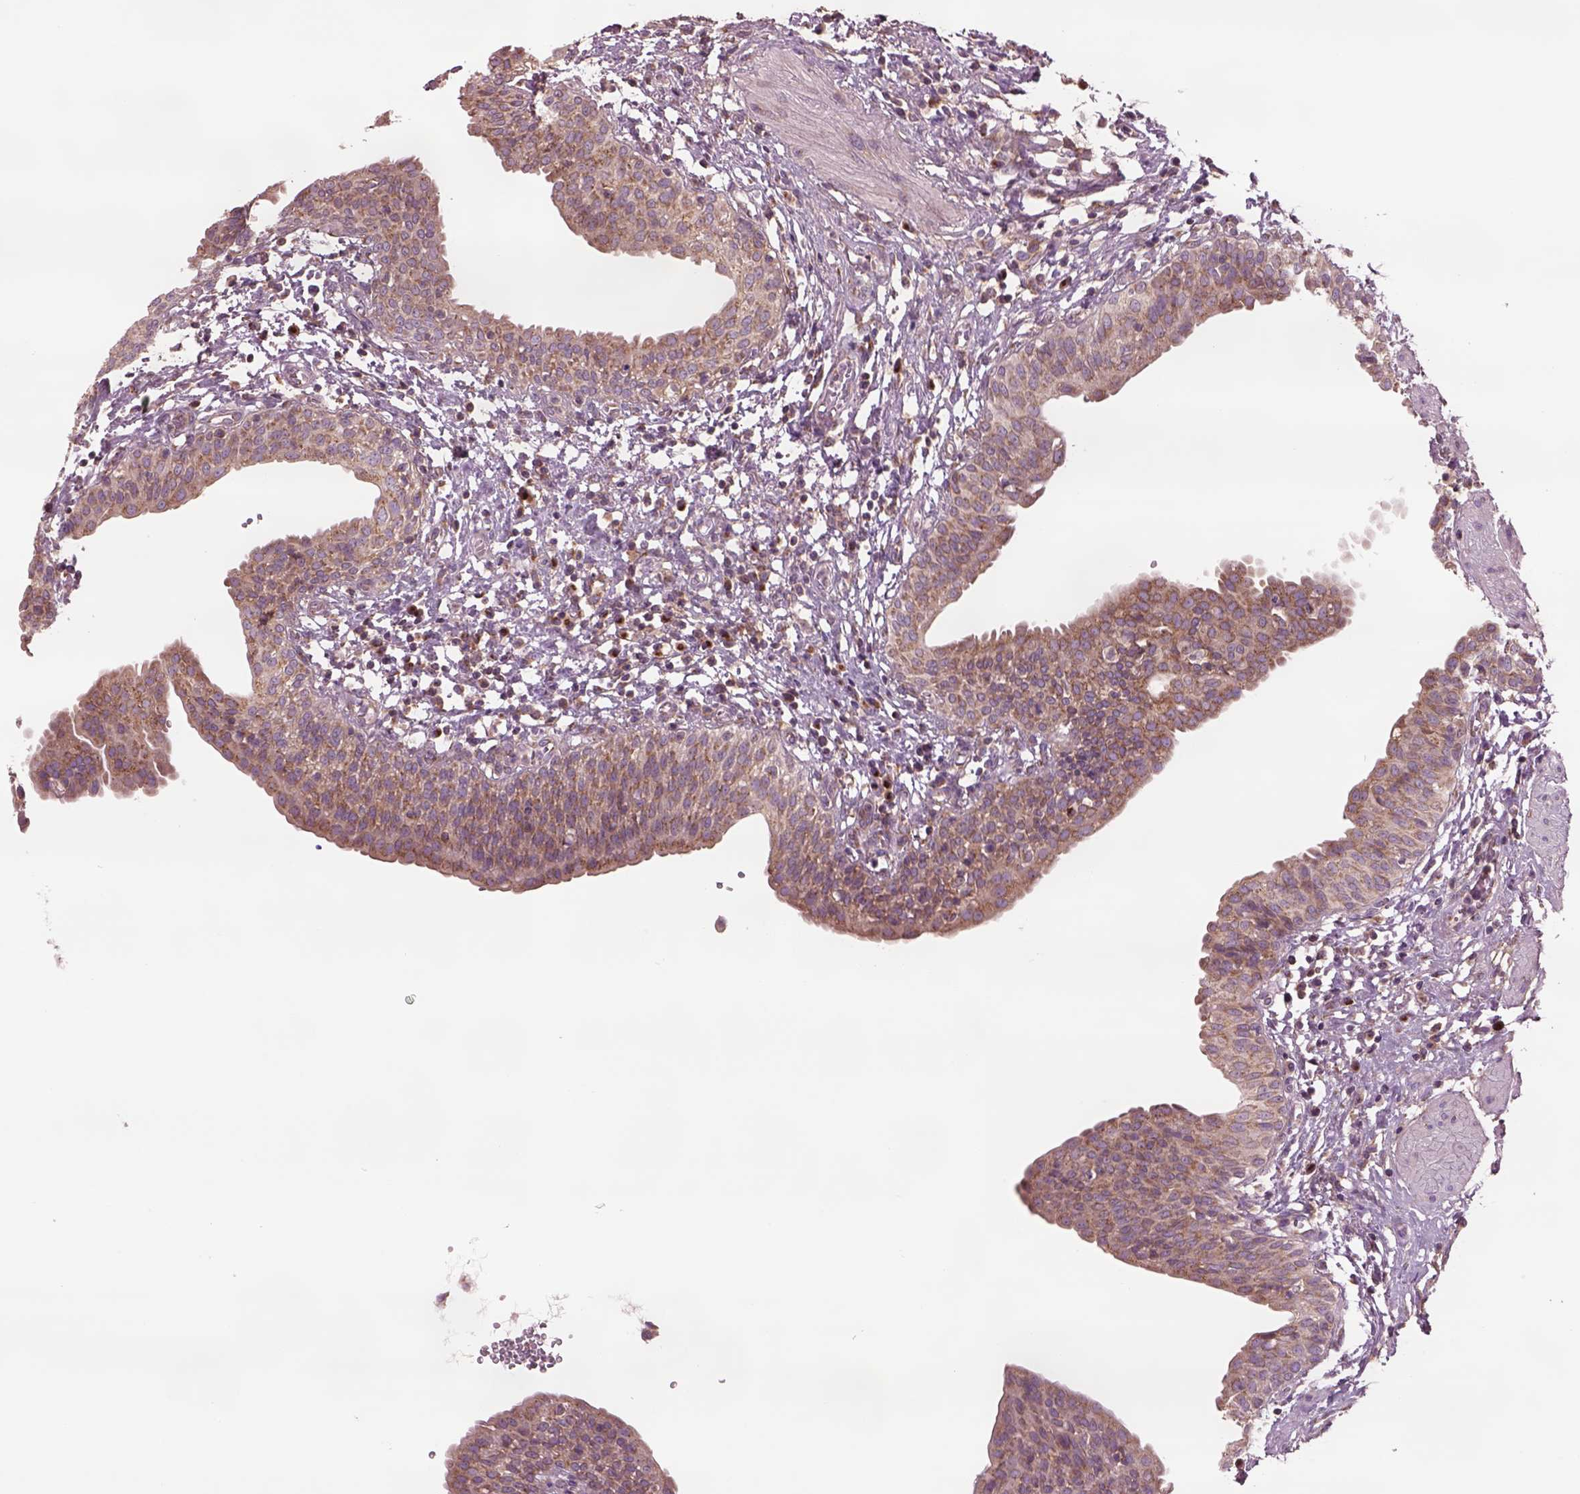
{"staining": {"intensity": "moderate", "quantity": ">75%", "location": "cytoplasmic/membranous"}, "tissue": "urinary bladder", "cell_type": "Urothelial cells", "image_type": "normal", "snomed": [{"axis": "morphology", "description": "Normal tissue, NOS"}, {"axis": "topography", "description": "Urinary bladder"}], "caption": "Protein positivity by immunohistochemistry reveals moderate cytoplasmic/membranous staining in about >75% of urothelial cells in unremarkable urinary bladder.", "gene": "SEC23A", "patient": {"sex": "male", "age": 55}}